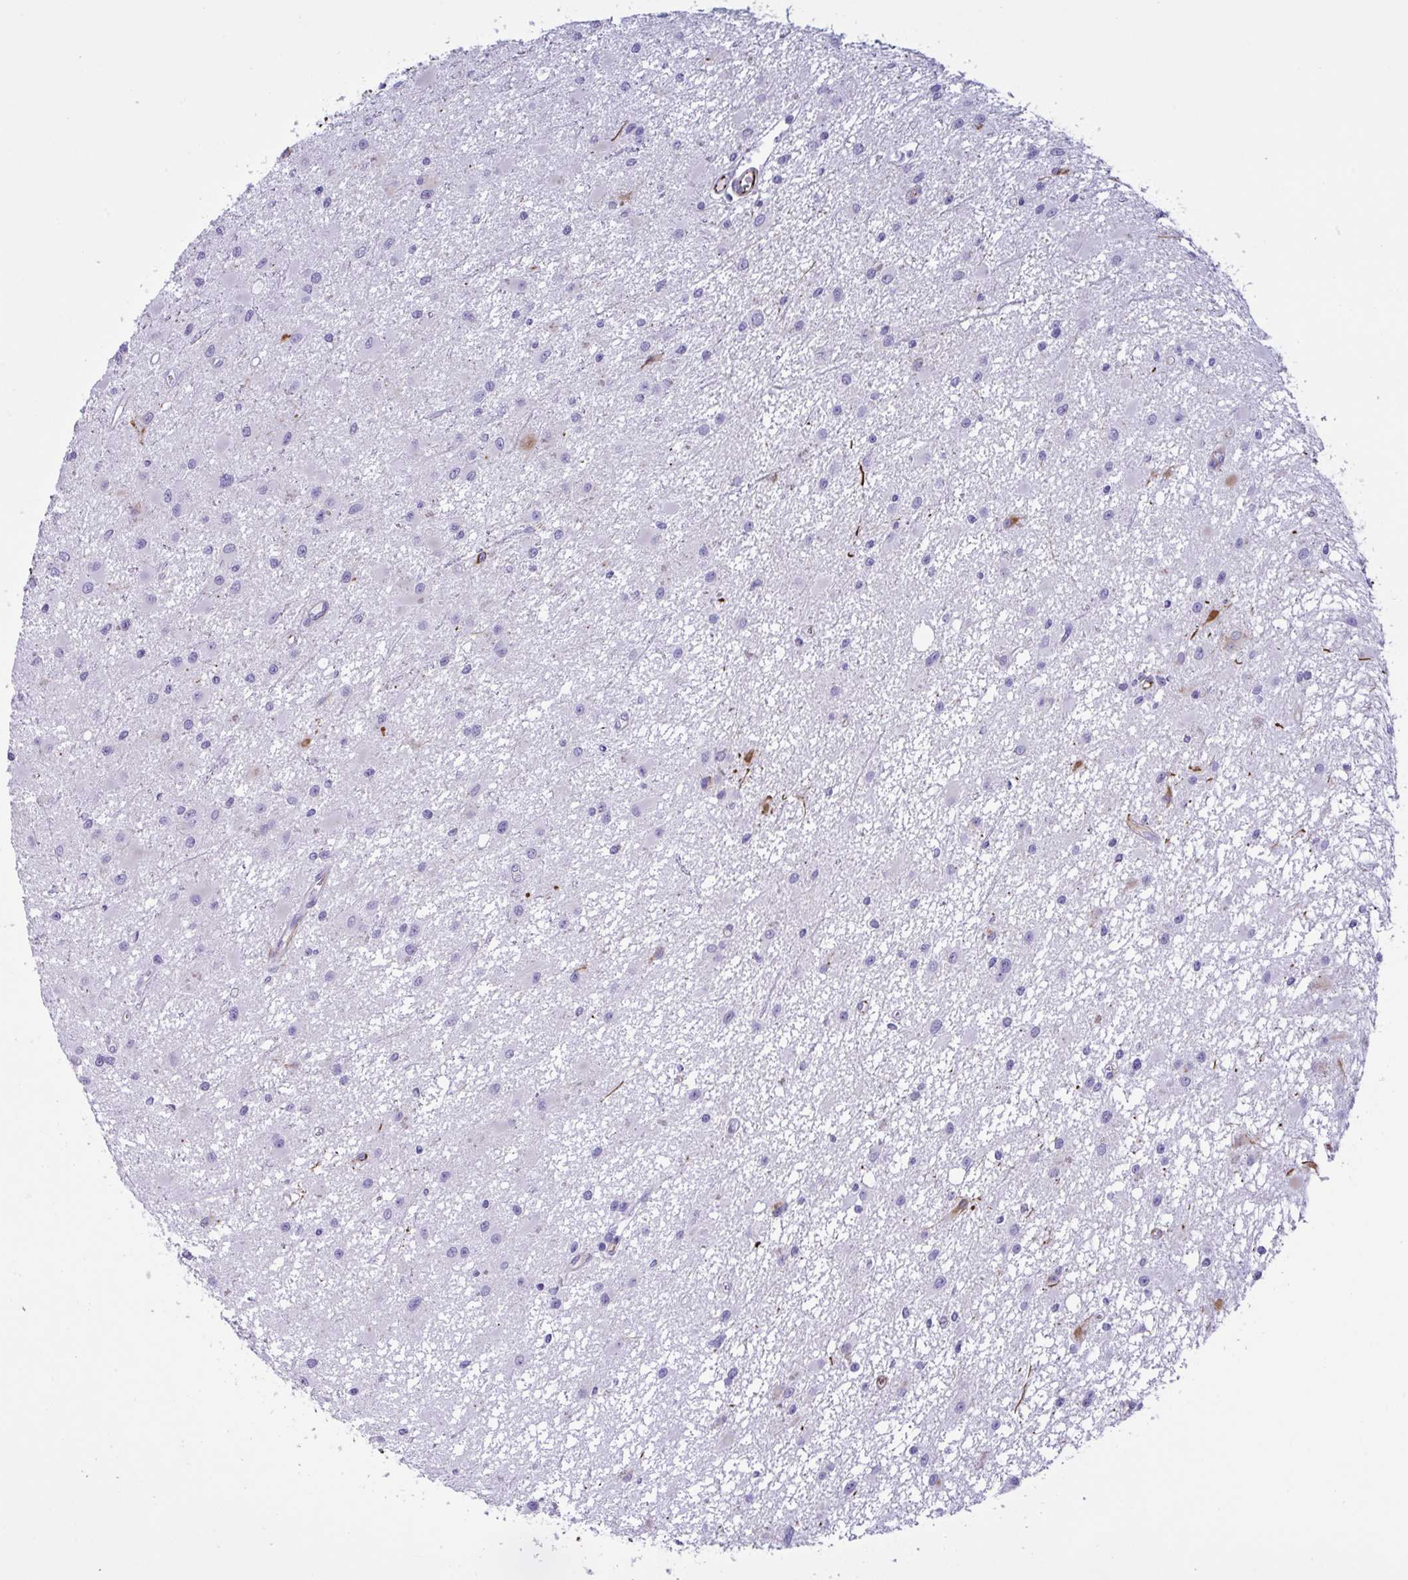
{"staining": {"intensity": "strong", "quantity": "<25%", "location": "cytoplasmic/membranous"}, "tissue": "glioma", "cell_type": "Tumor cells", "image_type": "cancer", "snomed": [{"axis": "morphology", "description": "Glioma, malignant, High grade"}, {"axis": "topography", "description": "Brain"}], "caption": "The photomicrograph displays staining of glioma, revealing strong cytoplasmic/membranous protein staining (brown color) within tumor cells.", "gene": "SMAD5", "patient": {"sex": "male", "age": 54}}